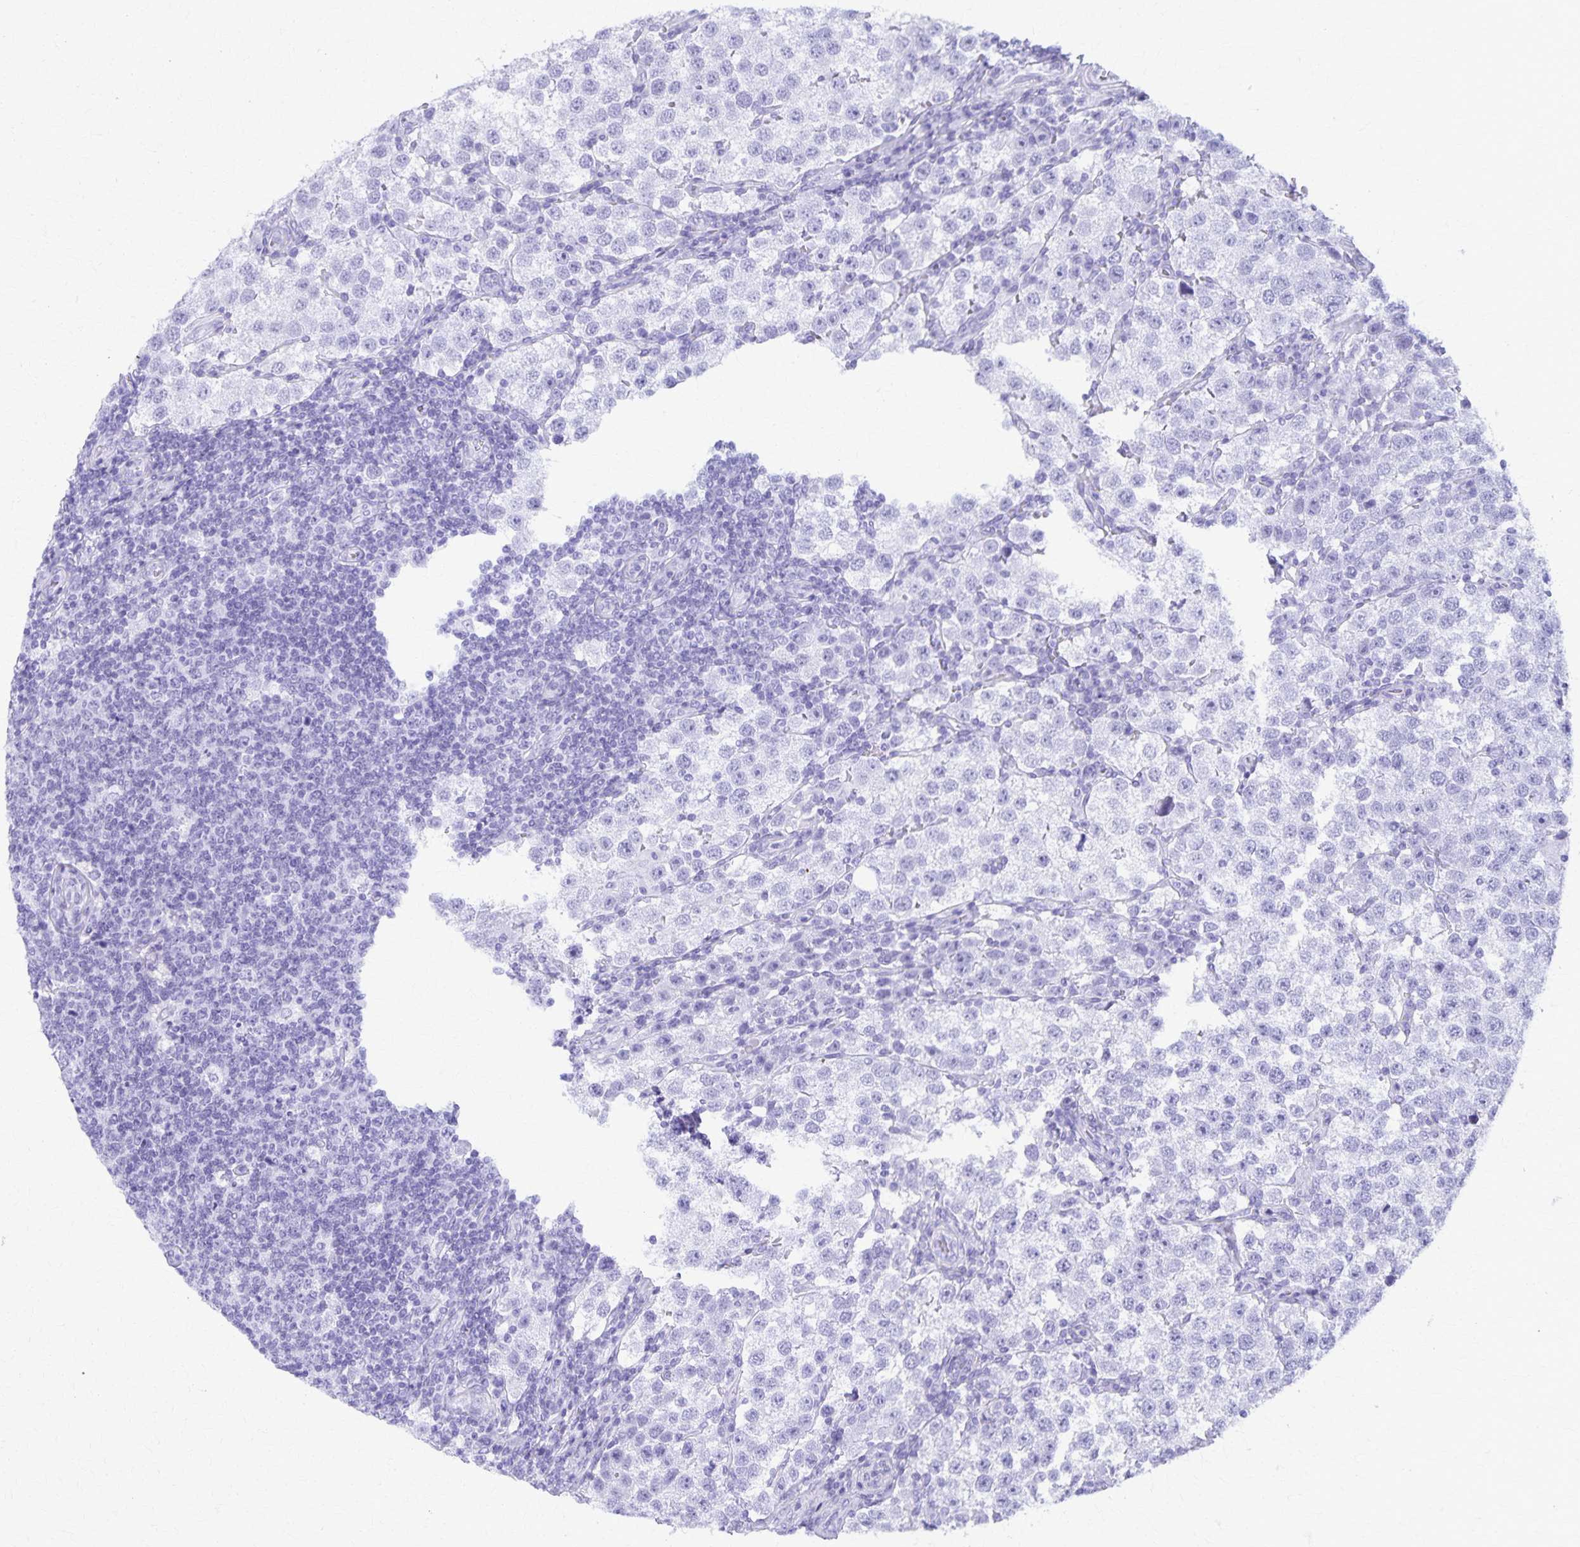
{"staining": {"intensity": "negative", "quantity": "none", "location": "none"}, "tissue": "testis cancer", "cell_type": "Tumor cells", "image_type": "cancer", "snomed": [{"axis": "morphology", "description": "Seminoma, NOS"}, {"axis": "topography", "description": "Testis"}], "caption": "IHC photomicrograph of testis cancer (seminoma) stained for a protein (brown), which demonstrates no expression in tumor cells. (IHC, brightfield microscopy, high magnification).", "gene": "DEFA5", "patient": {"sex": "male", "age": 37}}